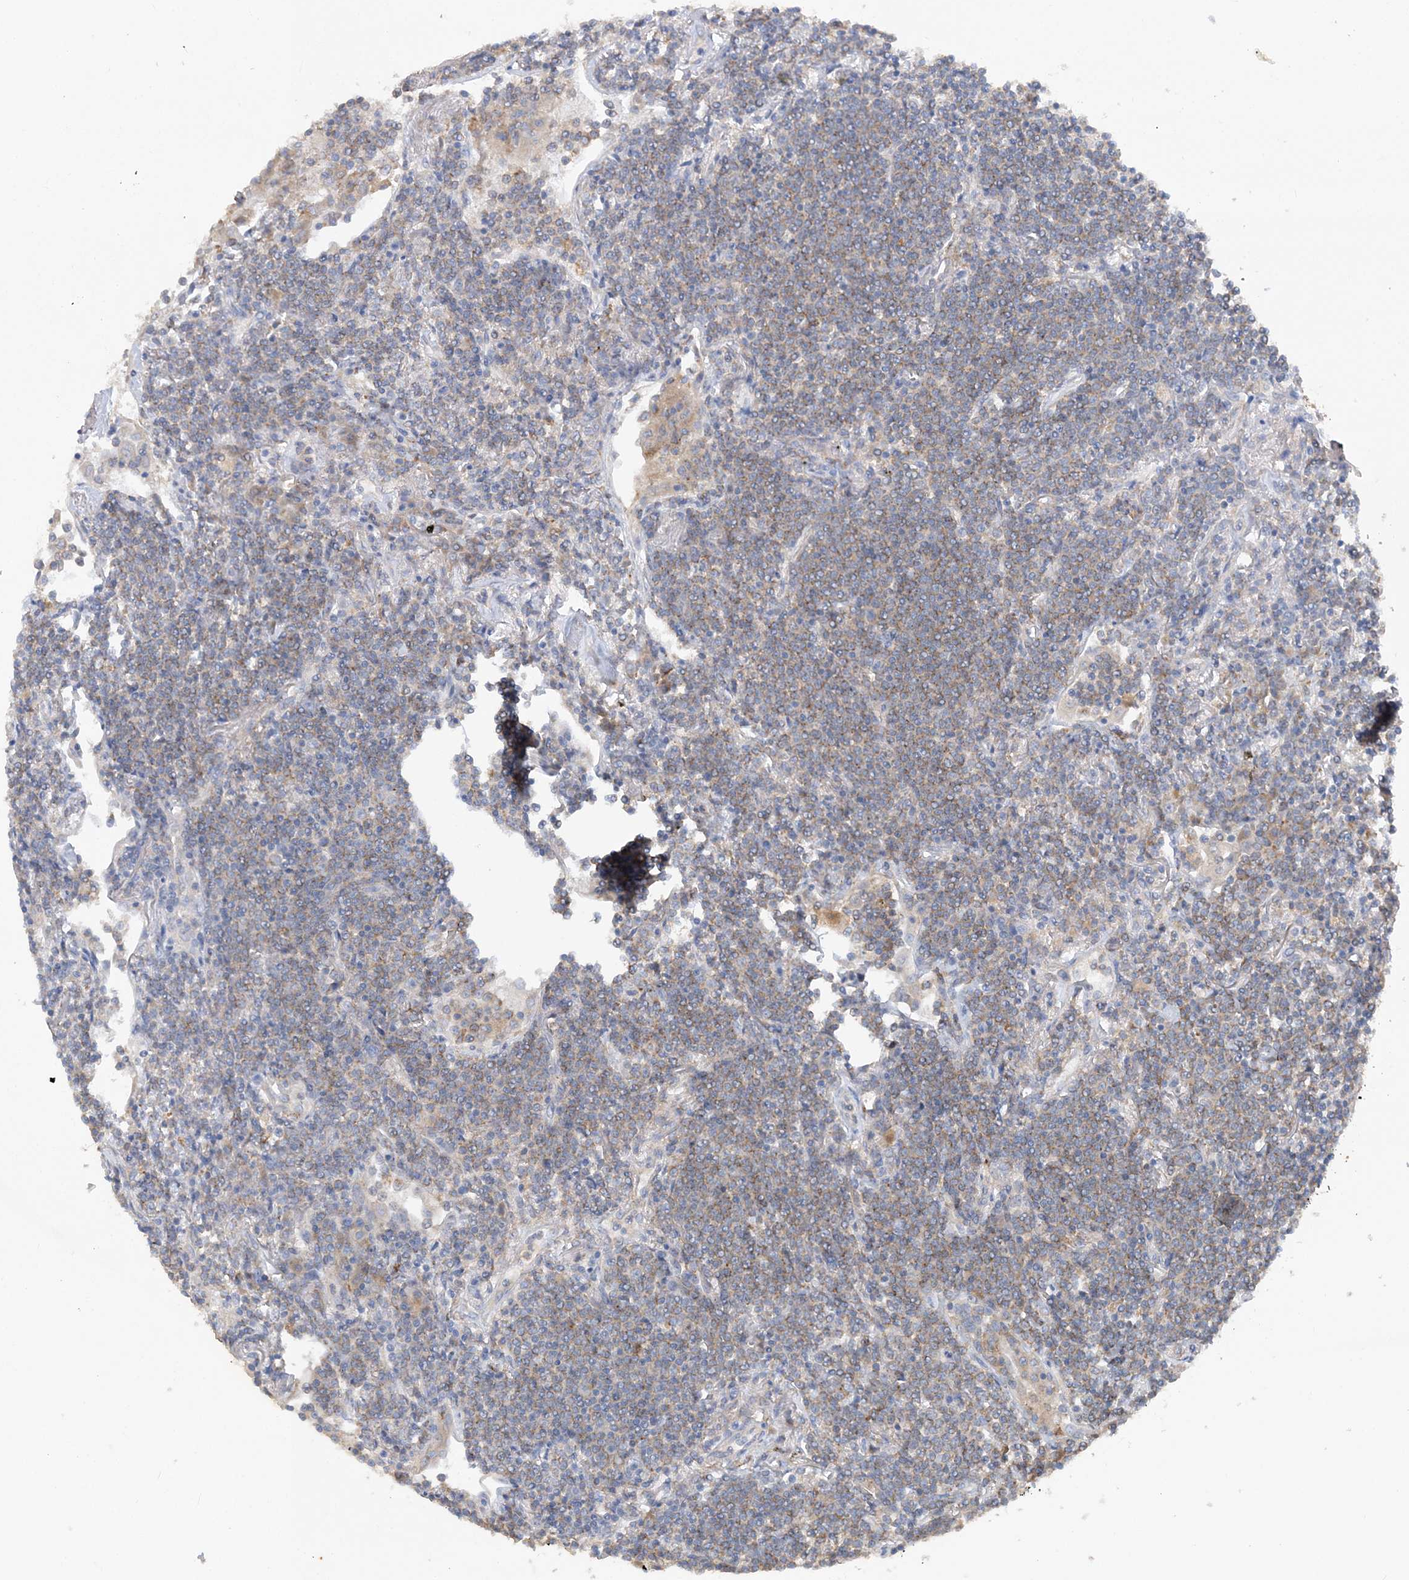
{"staining": {"intensity": "moderate", "quantity": ">75%", "location": "cytoplasmic/membranous"}, "tissue": "lymphoma", "cell_type": "Tumor cells", "image_type": "cancer", "snomed": [{"axis": "morphology", "description": "Malignant lymphoma, non-Hodgkin's type, Low grade"}, {"axis": "topography", "description": "Lung"}], "caption": "Low-grade malignant lymphoma, non-Hodgkin's type stained with DAB (3,3'-diaminobenzidine) immunohistochemistry demonstrates medium levels of moderate cytoplasmic/membranous staining in about >75% of tumor cells.", "gene": "GRINA", "patient": {"sex": "female", "age": 71}}